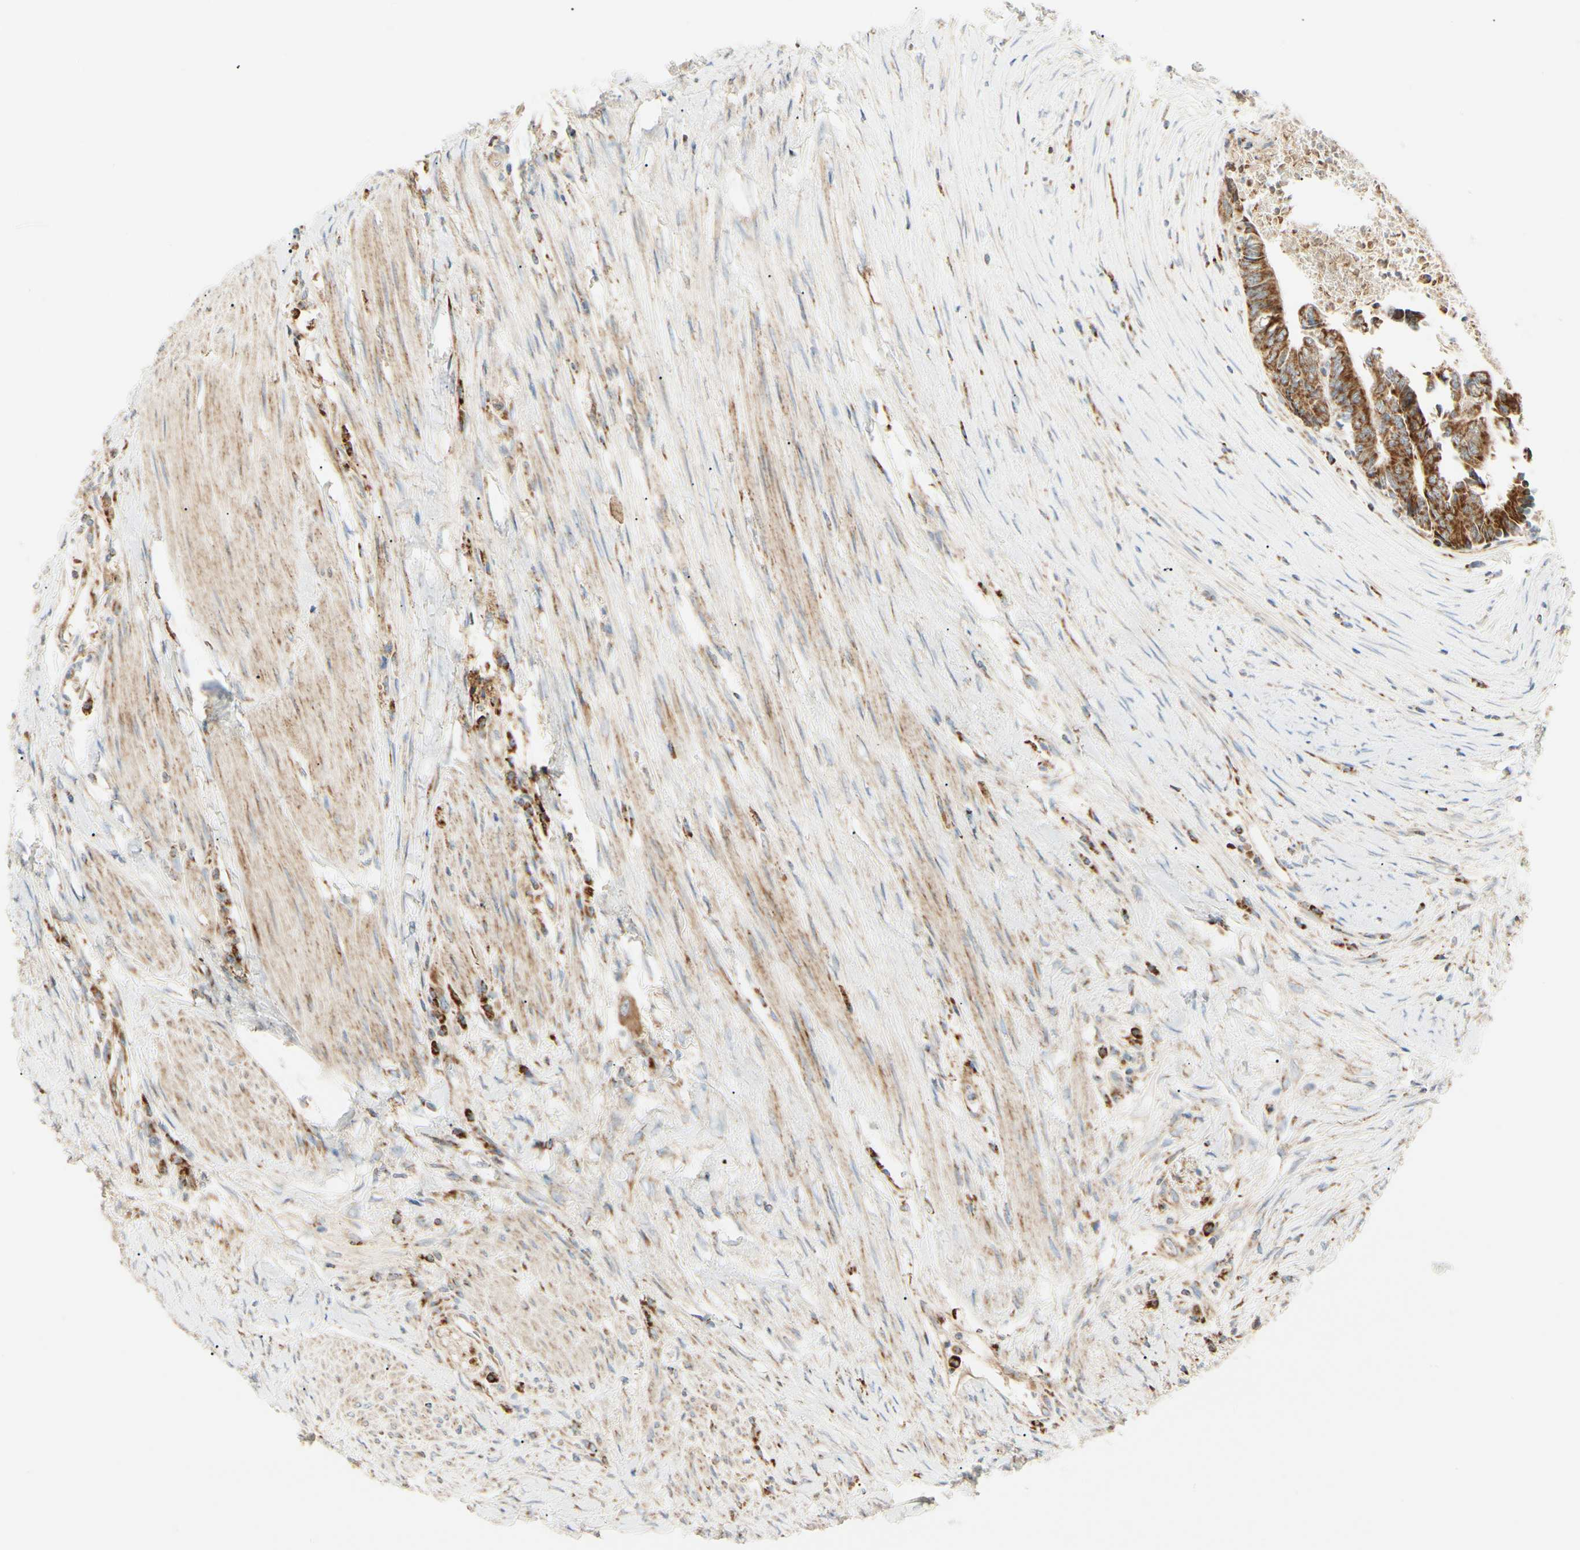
{"staining": {"intensity": "strong", "quantity": ">75%", "location": "cytoplasmic/membranous"}, "tissue": "colorectal cancer", "cell_type": "Tumor cells", "image_type": "cancer", "snomed": [{"axis": "morphology", "description": "Adenocarcinoma, NOS"}, {"axis": "topography", "description": "Rectum"}], "caption": "Immunohistochemical staining of human colorectal adenocarcinoma exhibits high levels of strong cytoplasmic/membranous protein positivity in about >75% of tumor cells.", "gene": "TBC1D10A", "patient": {"sex": "male", "age": 63}}